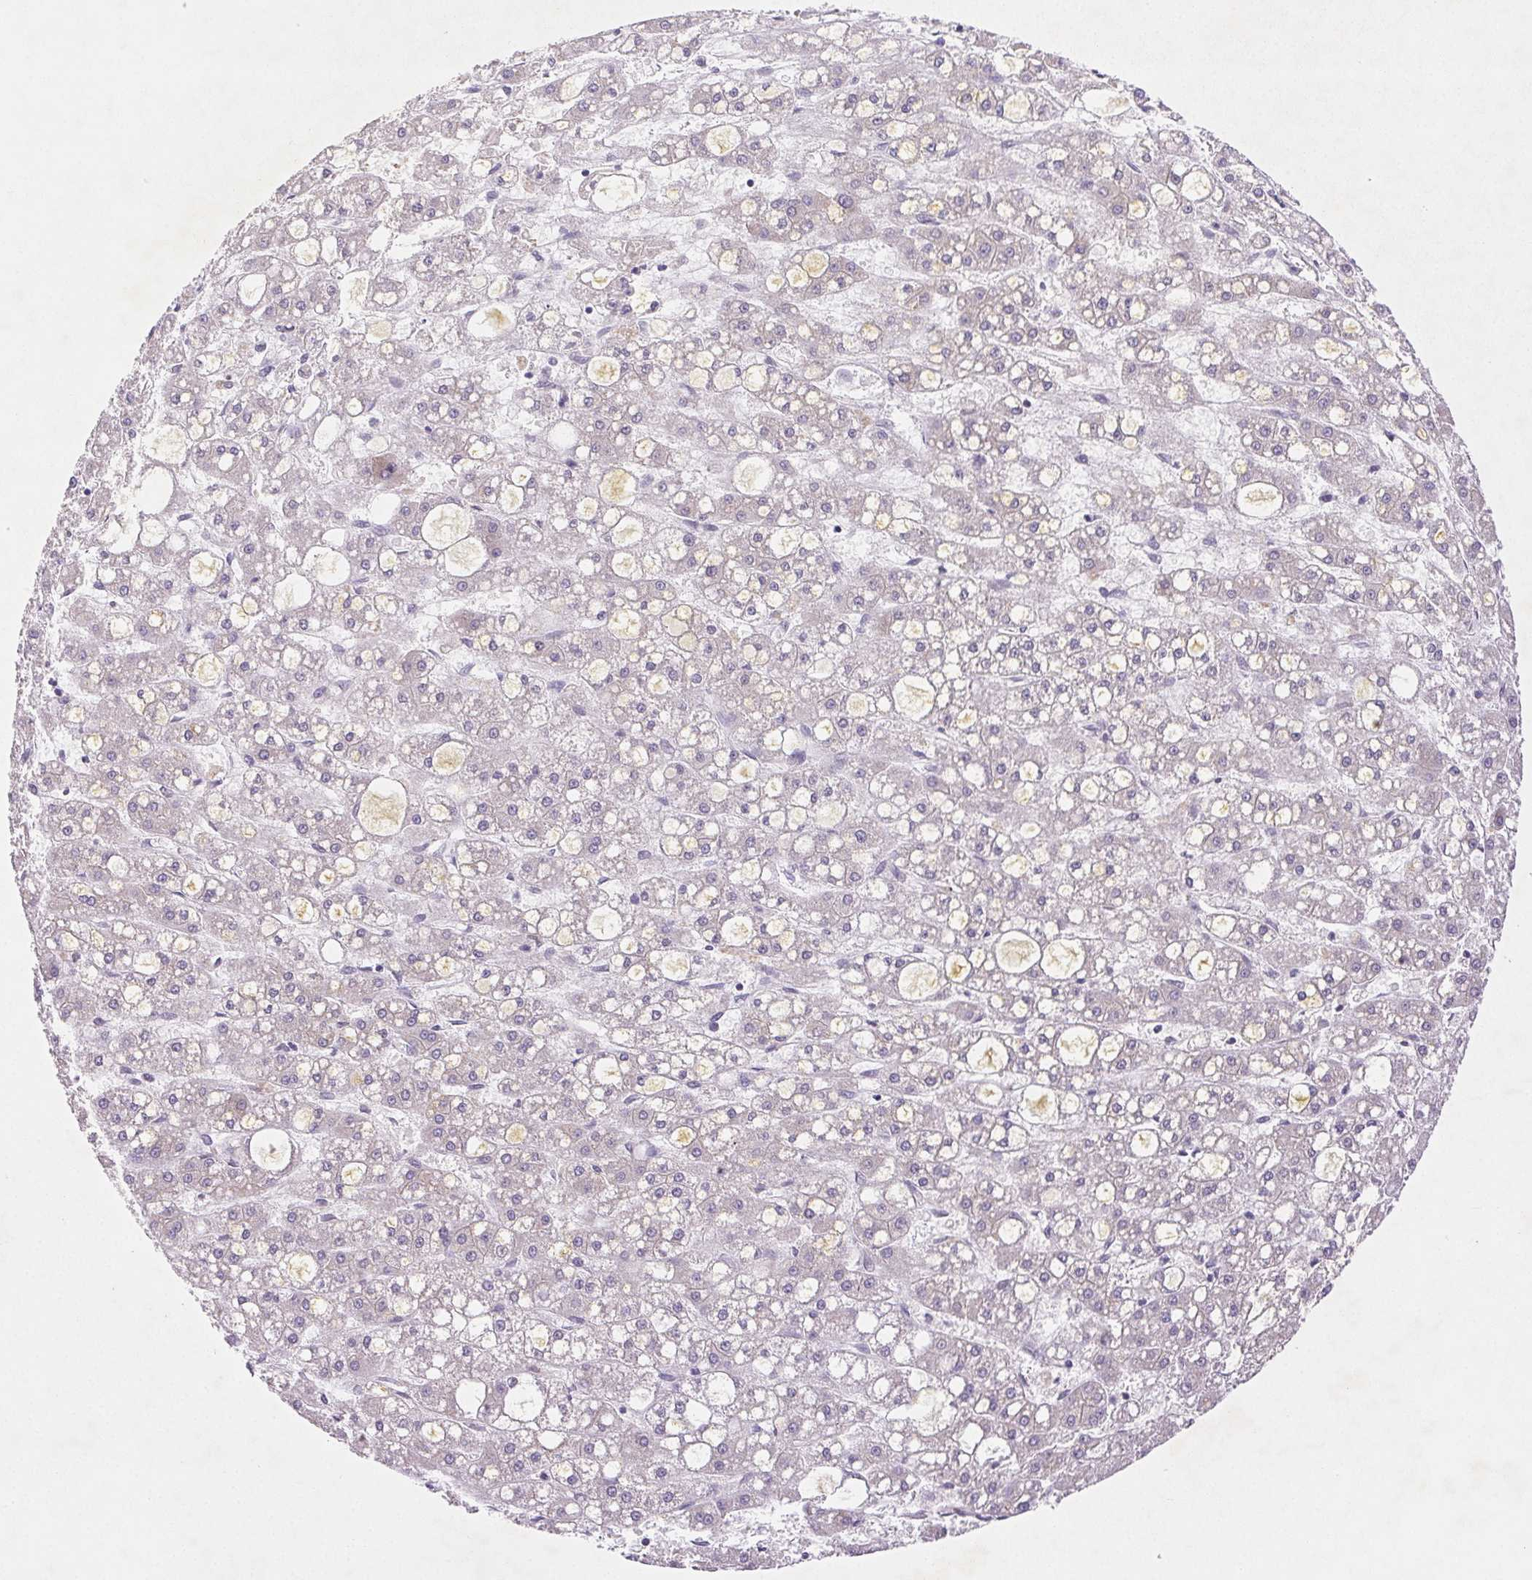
{"staining": {"intensity": "negative", "quantity": "none", "location": "none"}, "tissue": "liver cancer", "cell_type": "Tumor cells", "image_type": "cancer", "snomed": [{"axis": "morphology", "description": "Carcinoma, Hepatocellular, NOS"}, {"axis": "topography", "description": "Liver"}], "caption": "The immunohistochemistry photomicrograph has no significant expression in tumor cells of hepatocellular carcinoma (liver) tissue.", "gene": "ARHGAP11B", "patient": {"sex": "male", "age": 67}}